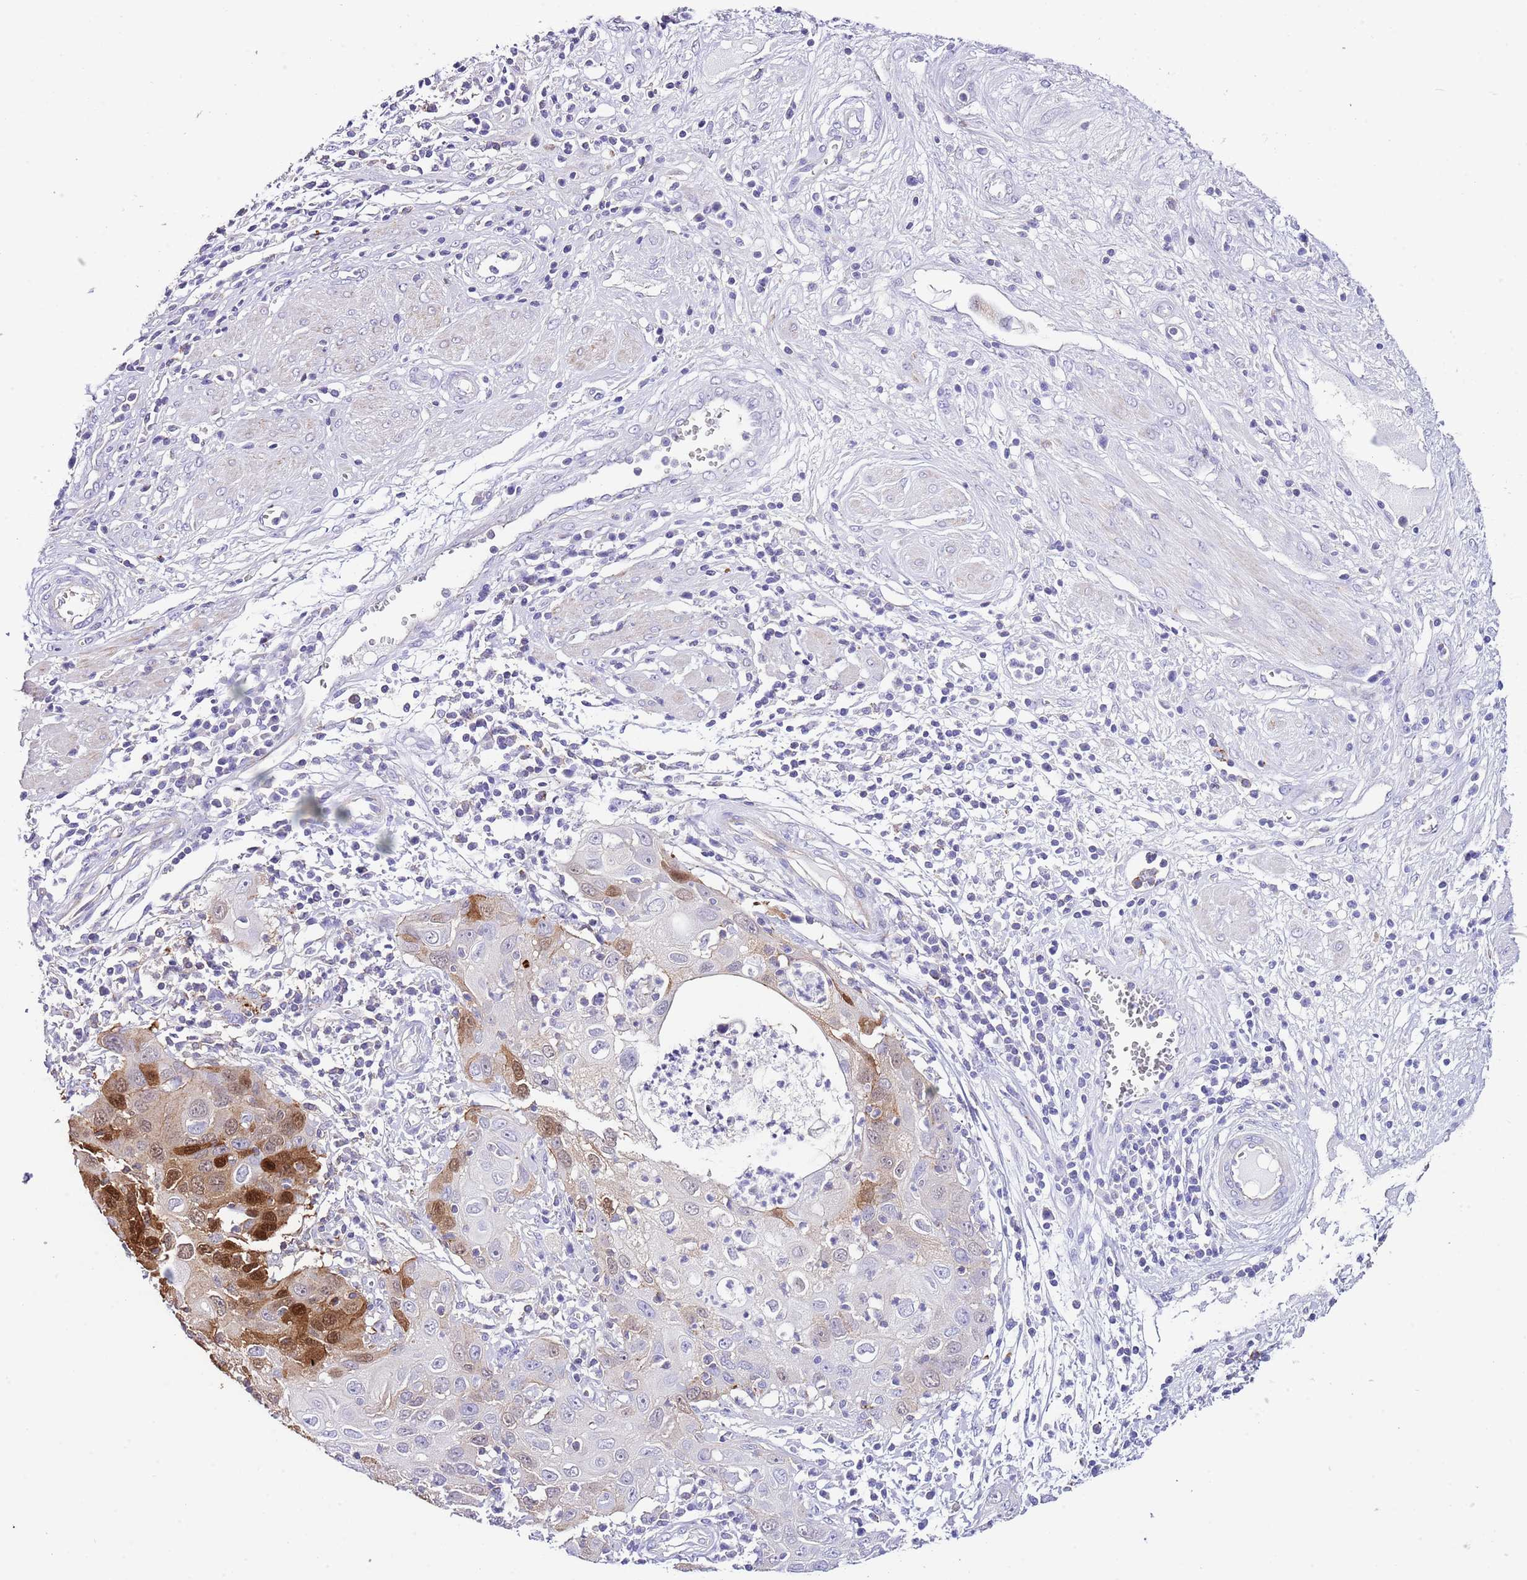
{"staining": {"intensity": "strong", "quantity": "<25%", "location": "cytoplasmic/membranous,nuclear"}, "tissue": "cervical cancer", "cell_type": "Tumor cells", "image_type": "cancer", "snomed": [{"axis": "morphology", "description": "Squamous cell carcinoma, NOS"}, {"axis": "topography", "description": "Cervix"}], "caption": "Squamous cell carcinoma (cervical) stained for a protein displays strong cytoplasmic/membranous and nuclear positivity in tumor cells.", "gene": "ALDH3A1", "patient": {"sex": "female", "age": 36}}